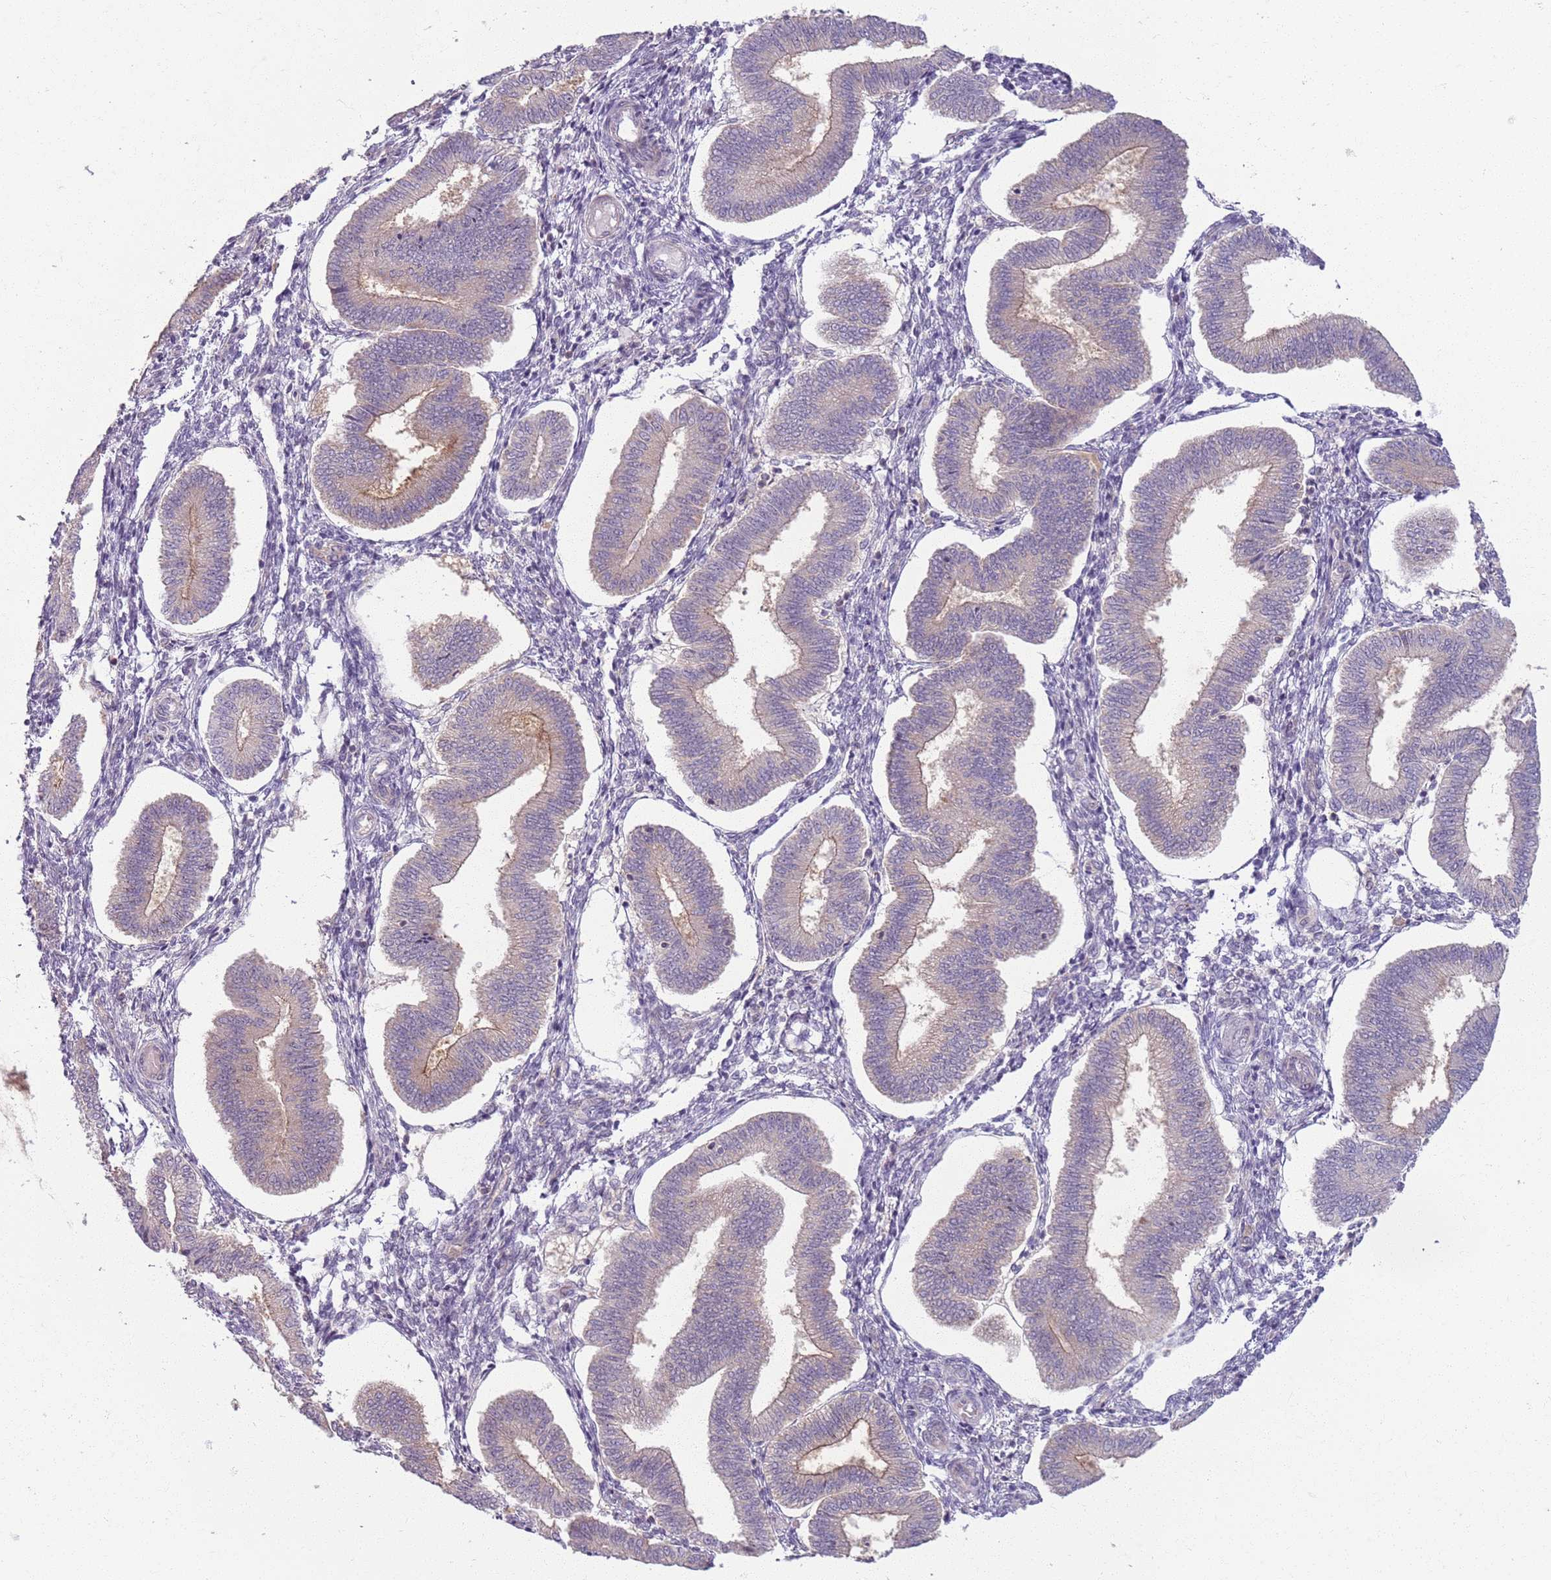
{"staining": {"intensity": "negative", "quantity": "none", "location": "none"}, "tissue": "endometrium", "cell_type": "Cells in endometrial stroma", "image_type": "normal", "snomed": [{"axis": "morphology", "description": "Normal tissue, NOS"}, {"axis": "topography", "description": "Endometrium"}], "caption": "Protein analysis of normal endometrium demonstrates no significant positivity in cells in endometrial stroma.", "gene": "ZDHHC2", "patient": {"sex": "female", "age": 39}}